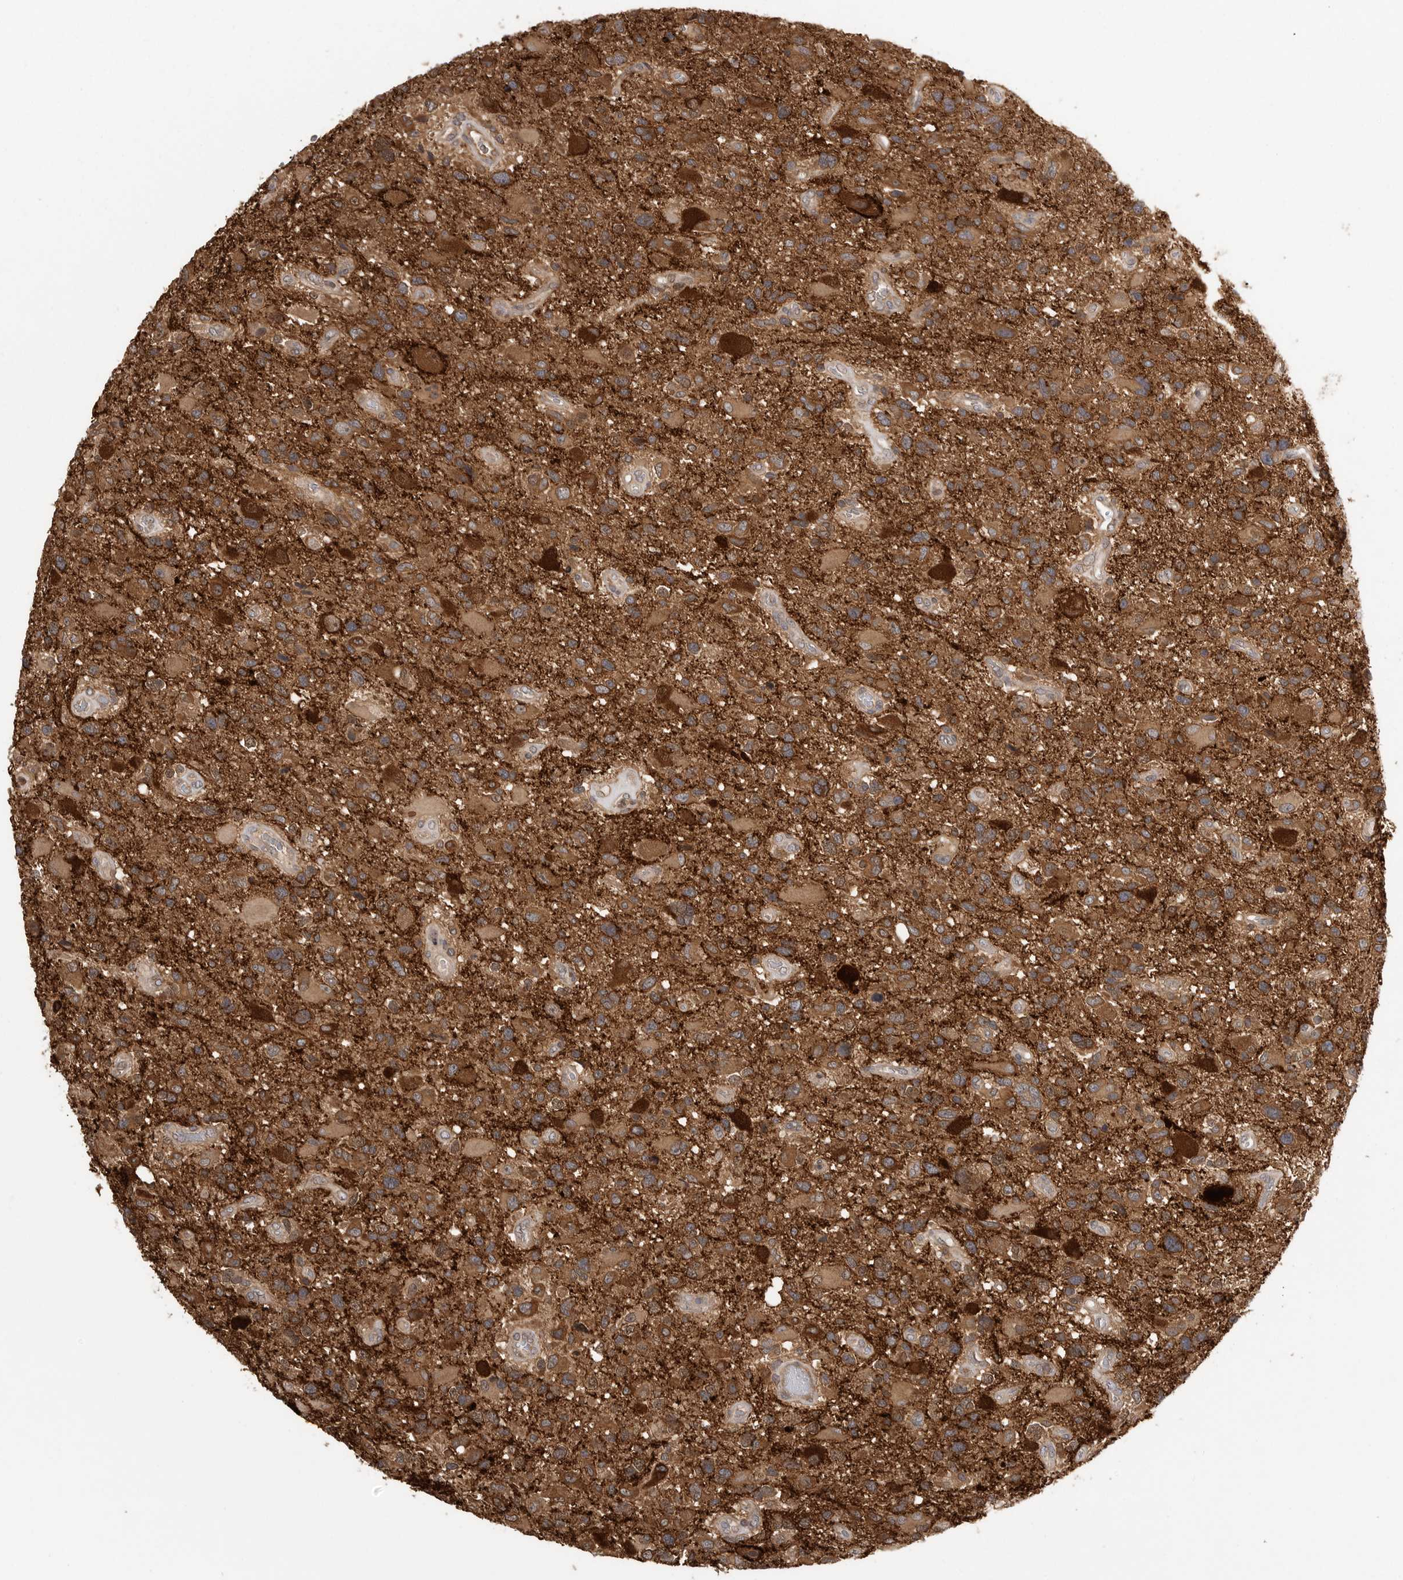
{"staining": {"intensity": "moderate", "quantity": ">75%", "location": "cytoplasmic/membranous"}, "tissue": "glioma", "cell_type": "Tumor cells", "image_type": "cancer", "snomed": [{"axis": "morphology", "description": "Glioma, malignant, High grade"}, {"axis": "topography", "description": "Brain"}], "caption": "Human glioma stained with a brown dye reveals moderate cytoplasmic/membranous positive staining in about >75% of tumor cells.", "gene": "OXR1", "patient": {"sex": "male", "age": 33}}